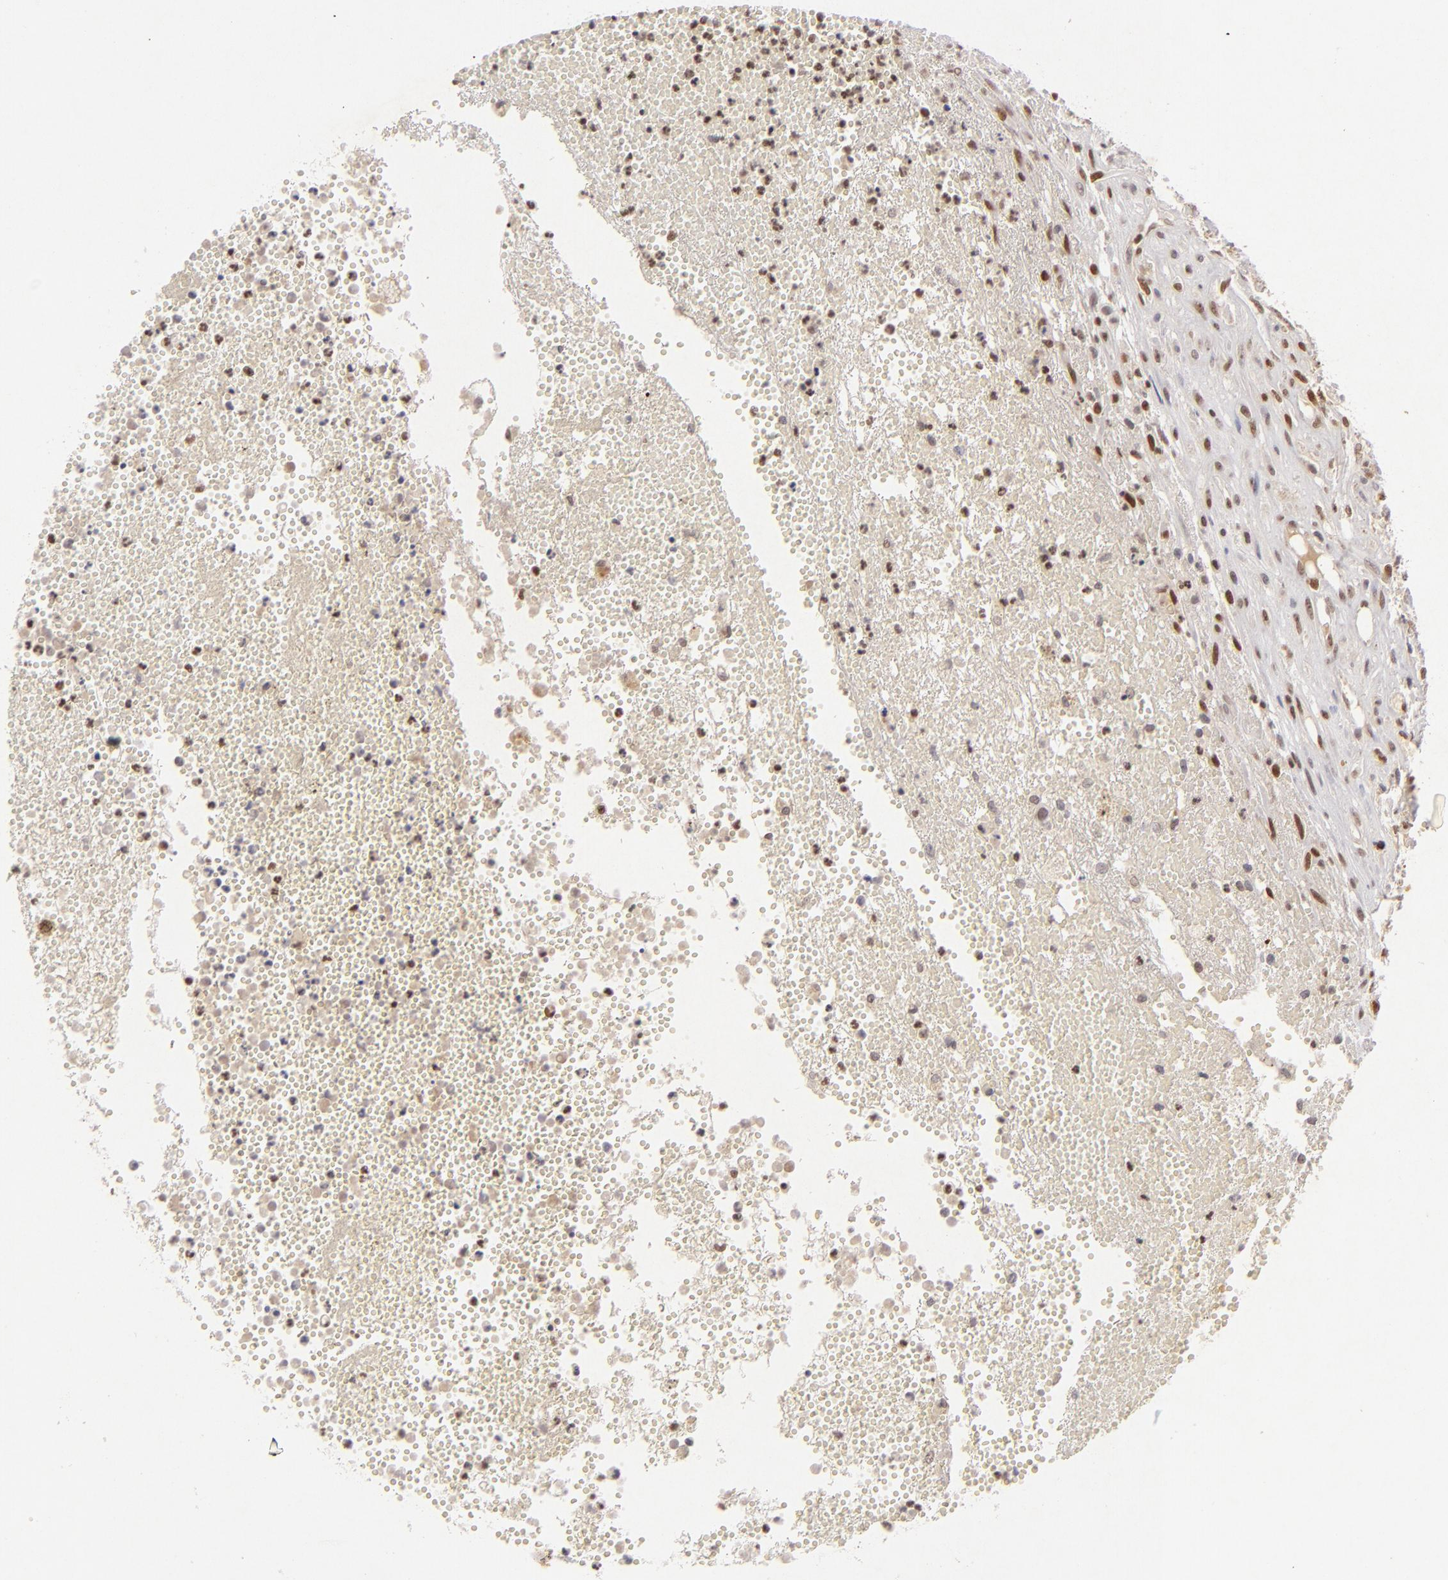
{"staining": {"intensity": "moderate", "quantity": "25%-75%", "location": "nuclear"}, "tissue": "glioma", "cell_type": "Tumor cells", "image_type": "cancer", "snomed": [{"axis": "morphology", "description": "Glioma, malignant, High grade"}, {"axis": "topography", "description": "Brain"}], "caption": "A histopathology image of high-grade glioma (malignant) stained for a protein demonstrates moderate nuclear brown staining in tumor cells.", "gene": "FEN1", "patient": {"sex": "male", "age": 66}}